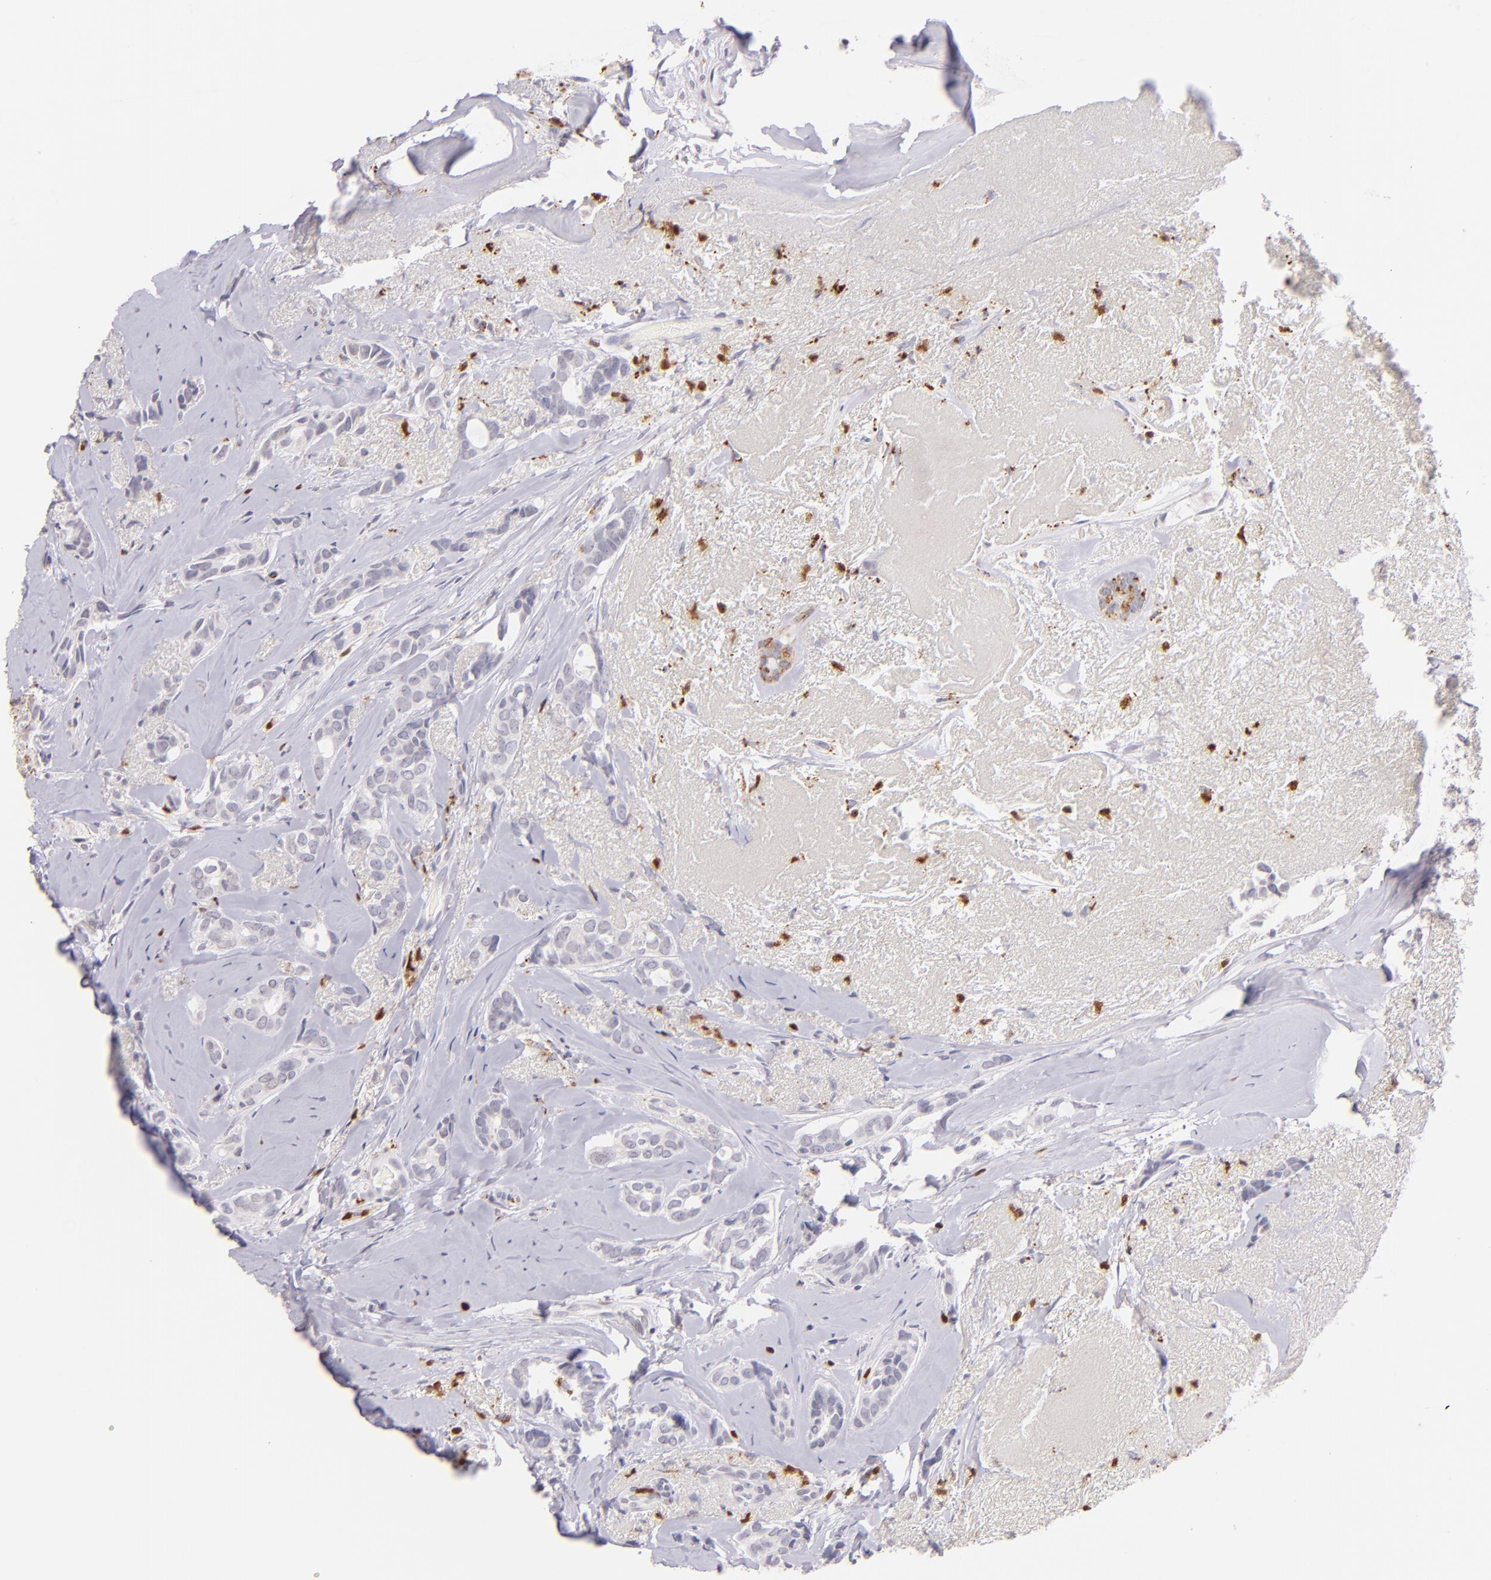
{"staining": {"intensity": "negative", "quantity": "none", "location": "none"}, "tissue": "breast cancer", "cell_type": "Tumor cells", "image_type": "cancer", "snomed": [{"axis": "morphology", "description": "Duct carcinoma"}, {"axis": "topography", "description": "Breast"}], "caption": "Immunohistochemistry histopathology image of breast cancer (infiltrating ductal carcinoma) stained for a protein (brown), which reveals no expression in tumor cells. Nuclei are stained in blue.", "gene": "ZAP70", "patient": {"sex": "female", "age": 54}}